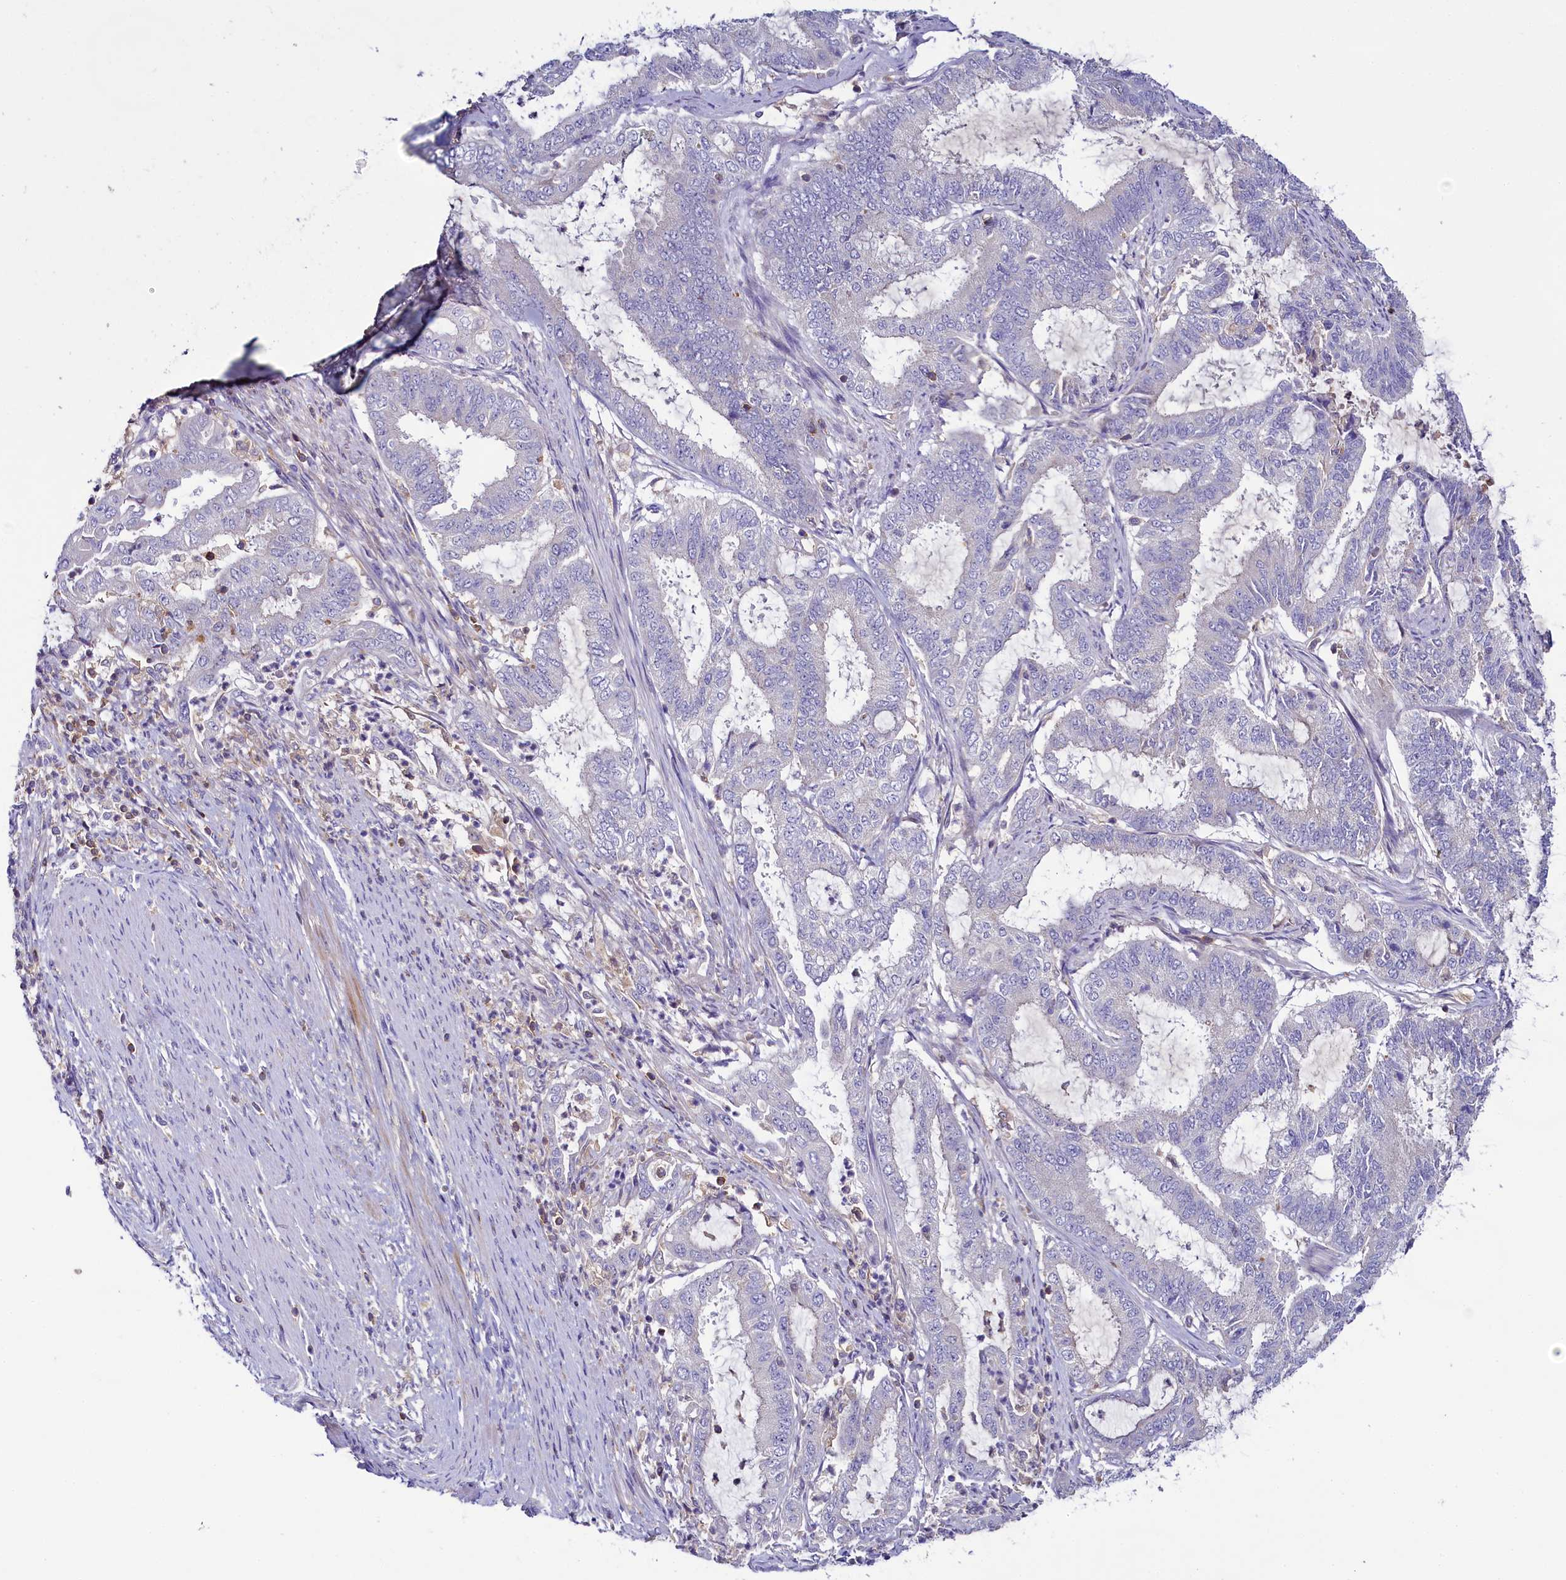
{"staining": {"intensity": "negative", "quantity": "none", "location": "none"}, "tissue": "endometrial cancer", "cell_type": "Tumor cells", "image_type": "cancer", "snomed": [{"axis": "morphology", "description": "Adenocarcinoma, NOS"}, {"axis": "topography", "description": "Endometrium"}], "caption": "Tumor cells show no significant protein staining in endometrial cancer.", "gene": "FGFR2", "patient": {"sex": "female", "age": 51}}